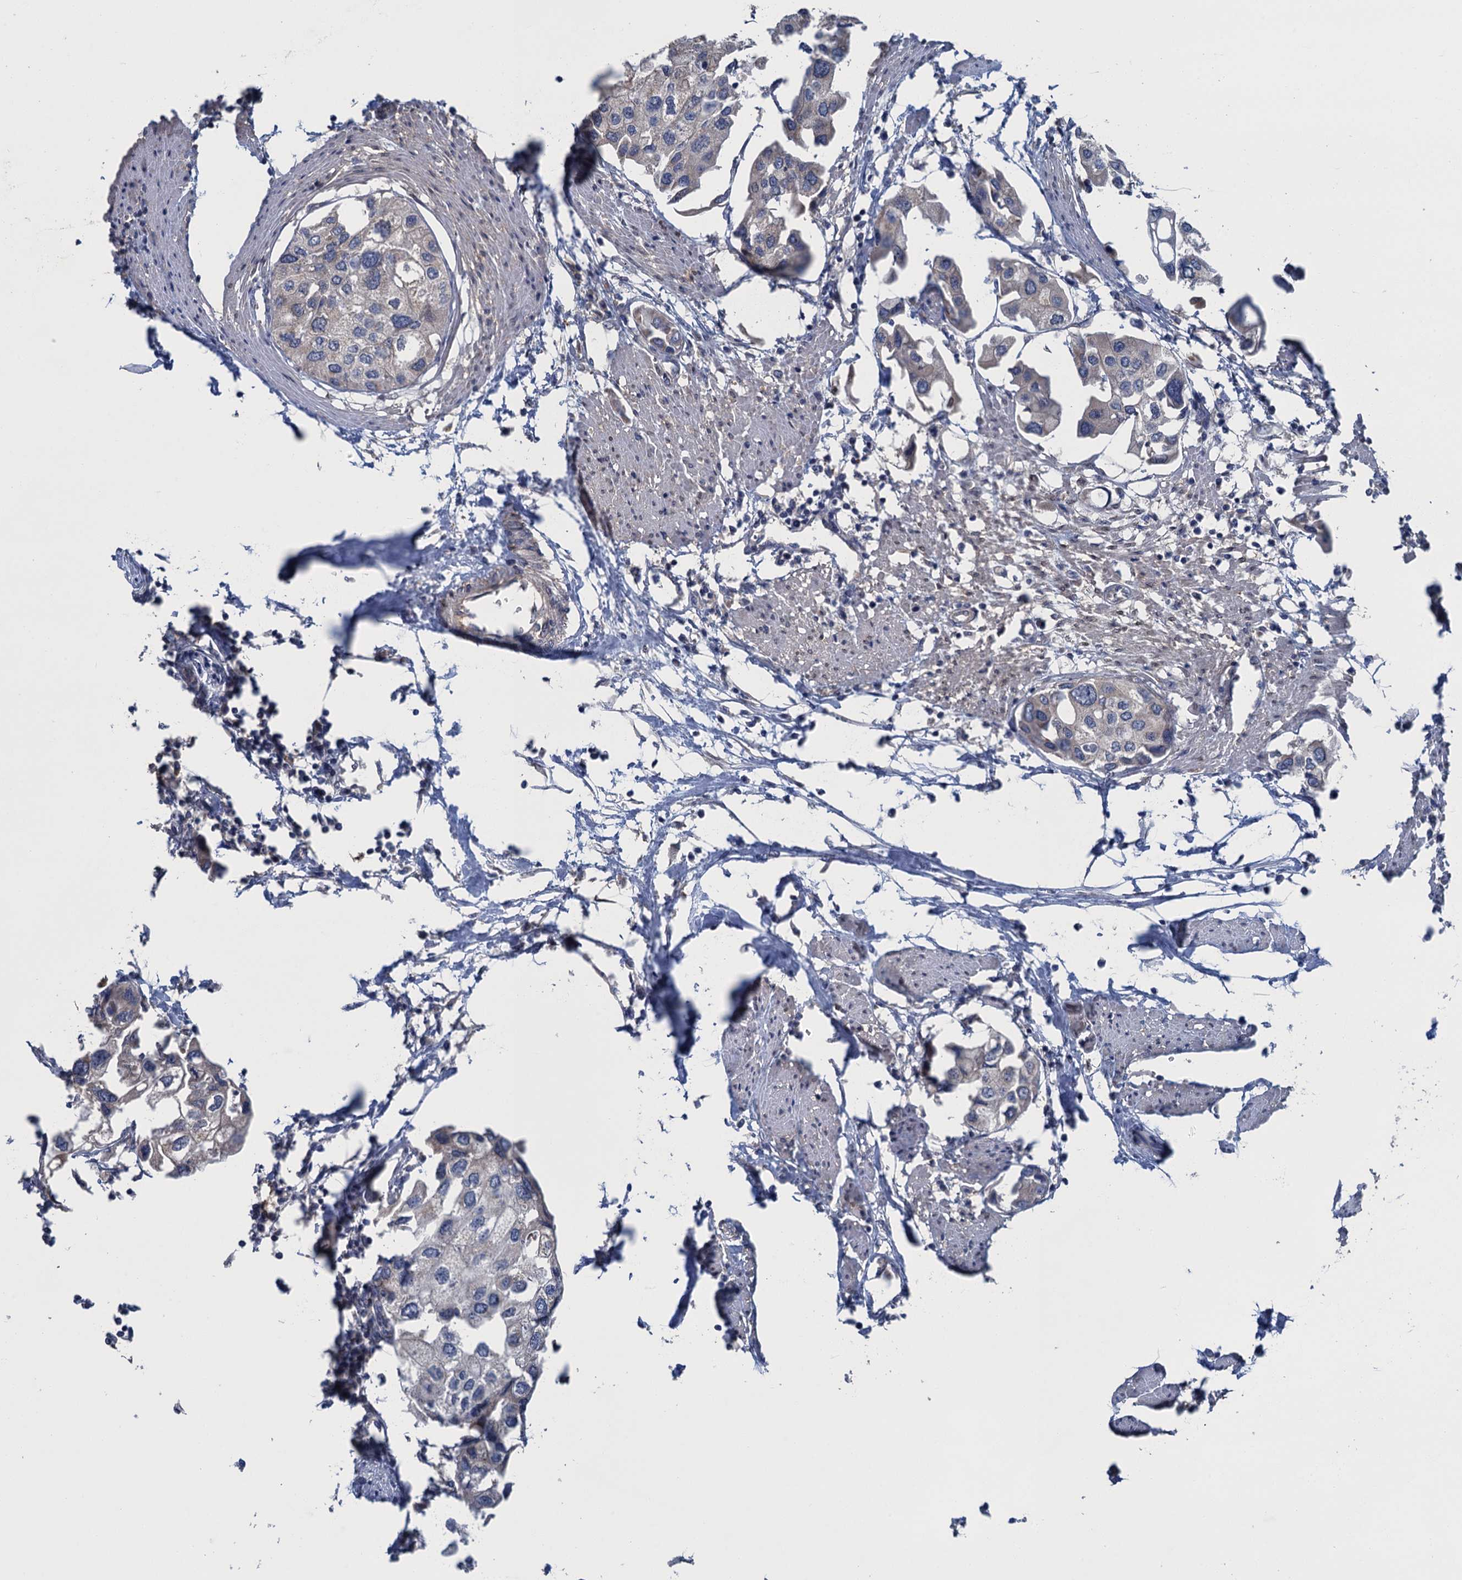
{"staining": {"intensity": "negative", "quantity": "none", "location": "none"}, "tissue": "urothelial cancer", "cell_type": "Tumor cells", "image_type": "cancer", "snomed": [{"axis": "morphology", "description": "Urothelial carcinoma, High grade"}, {"axis": "topography", "description": "Urinary bladder"}], "caption": "A high-resolution photomicrograph shows IHC staining of urothelial cancer, which exhibits no significant positivity in tumor cells. (Stains: DAB (3,3'-diaminobenzidine) IHC with hematoxylin counter stain, Microscopy: brightfield microscopy at high magnification).", "gene": "CTU2", "patient": {"sex": "male", "age": 64}}